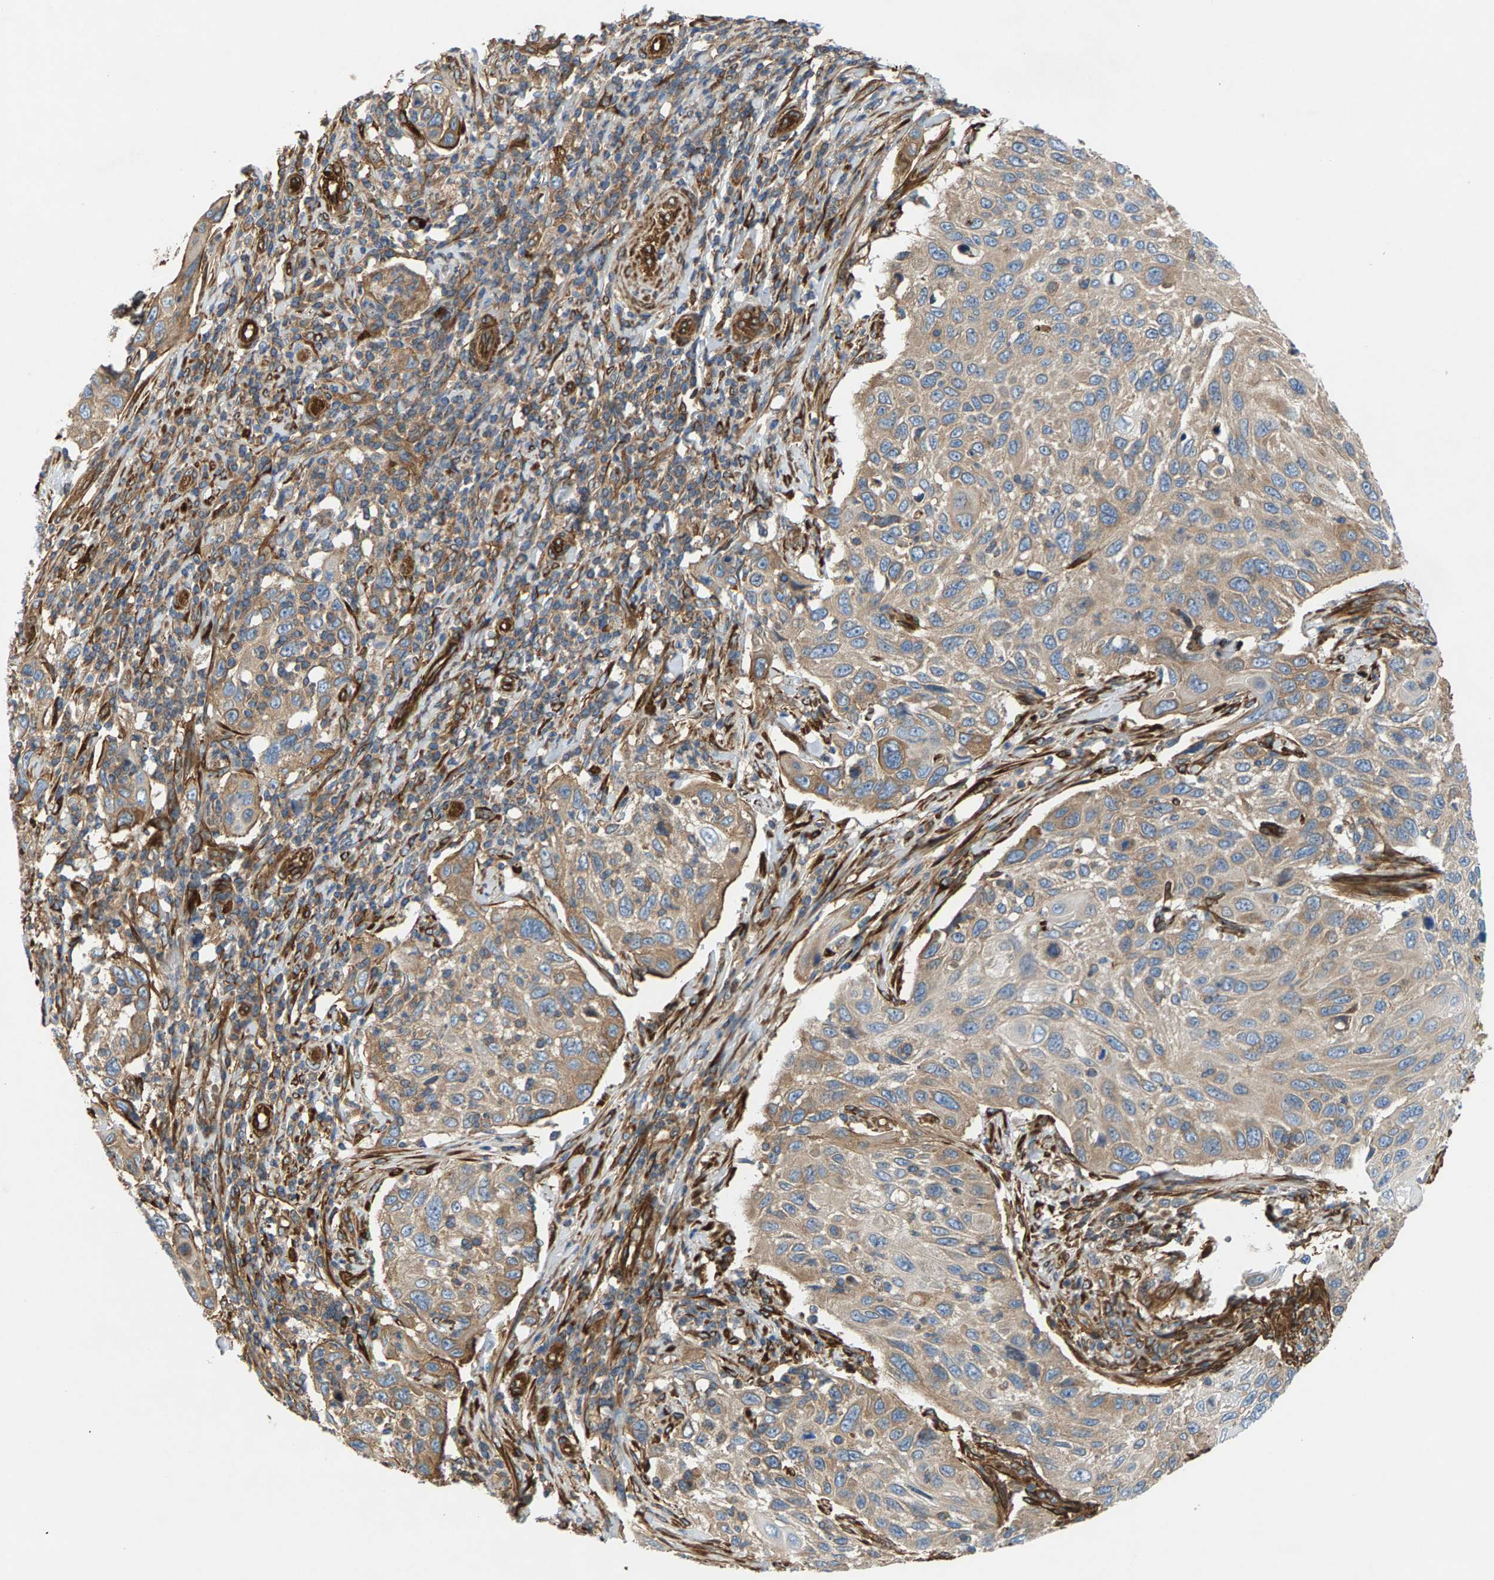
{"staining": {"intensity": "moderate", "quantity": ">75%", "location": "cytoplasmic/membranous"}, "tissue": "cervical cancer", "cell_type": "Tumor cells", "image_type": "cancer", "snomed": [{"axis": "morphology", "description": "Squamous cell carcinoma, NOS"}, {"axis": "topography", "description": "Cervix"}], "caption": "High-magnification brightfield microscopy of cervical squamous cell carcinoma stained with DAB (3,3'-diaminobenzidine) (brown) and counterstained with hematoxylin (blue). tumor cells exhibit moderate cytoplasmic/membranous expression is appreciated in about>75% of cells.", "gene": "PDCL", "patient": {"sex": "female", "age": 70}}